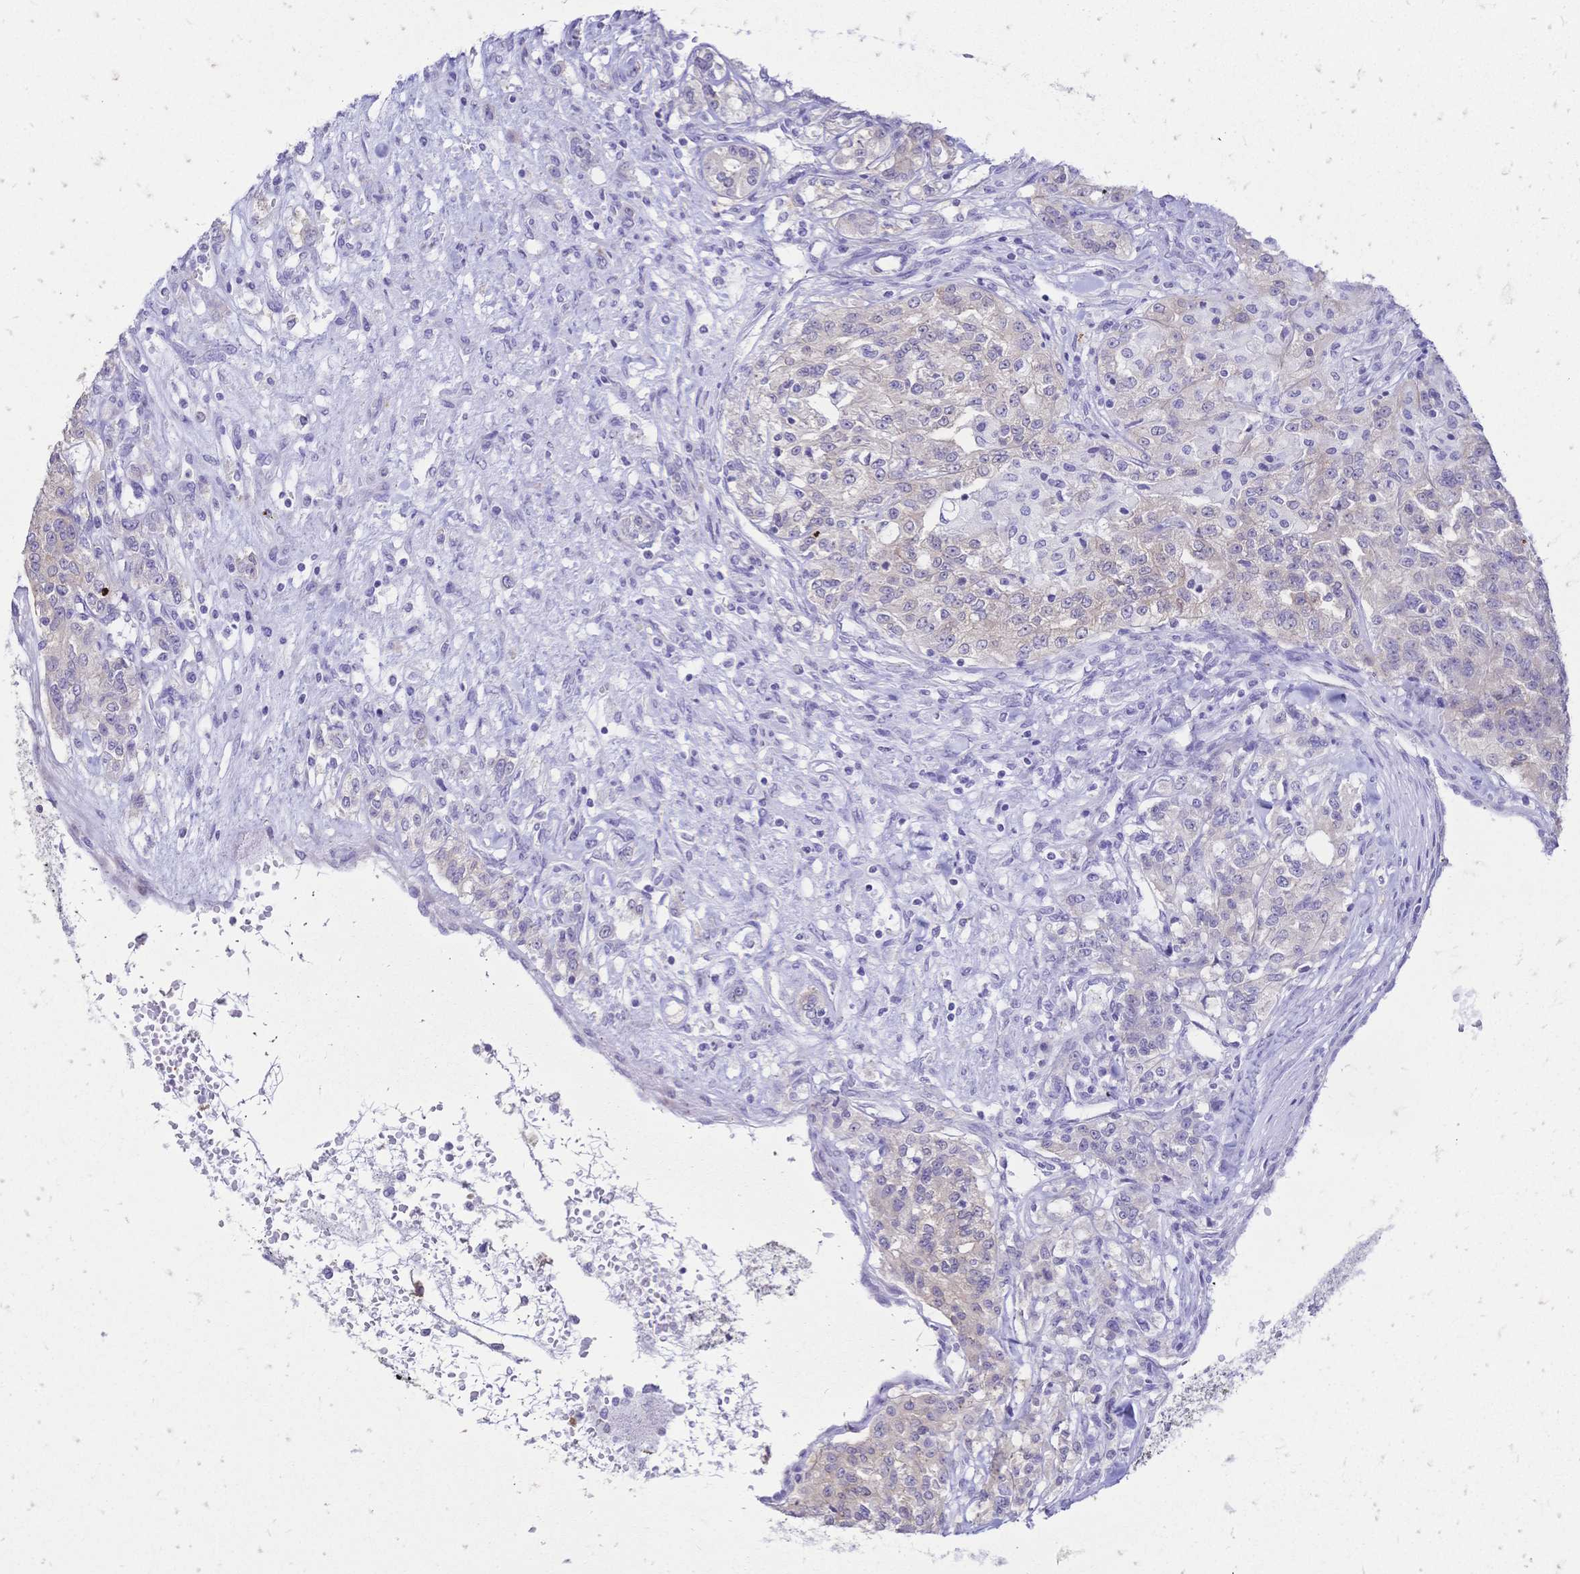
{"staining": {"intensity": "negative", "quantity": "none", "location": "none"}, "tissue": "renal cancer", "cell_type": "Tumor cells", "image_type": "cancer", "snomed": [{"axis": "morphology", "description": "Adenocarcinoma, NOS"}, {"axis": "topography", "description": "Kidney"}], "caption": "This is a histopathology image of immunohistochemistry (IHC) staining of renal adenocarcinoma, which shows no staining in tumor cells.", "gene": "GRB7", "patient": {"sex": "female", "age": 63}}